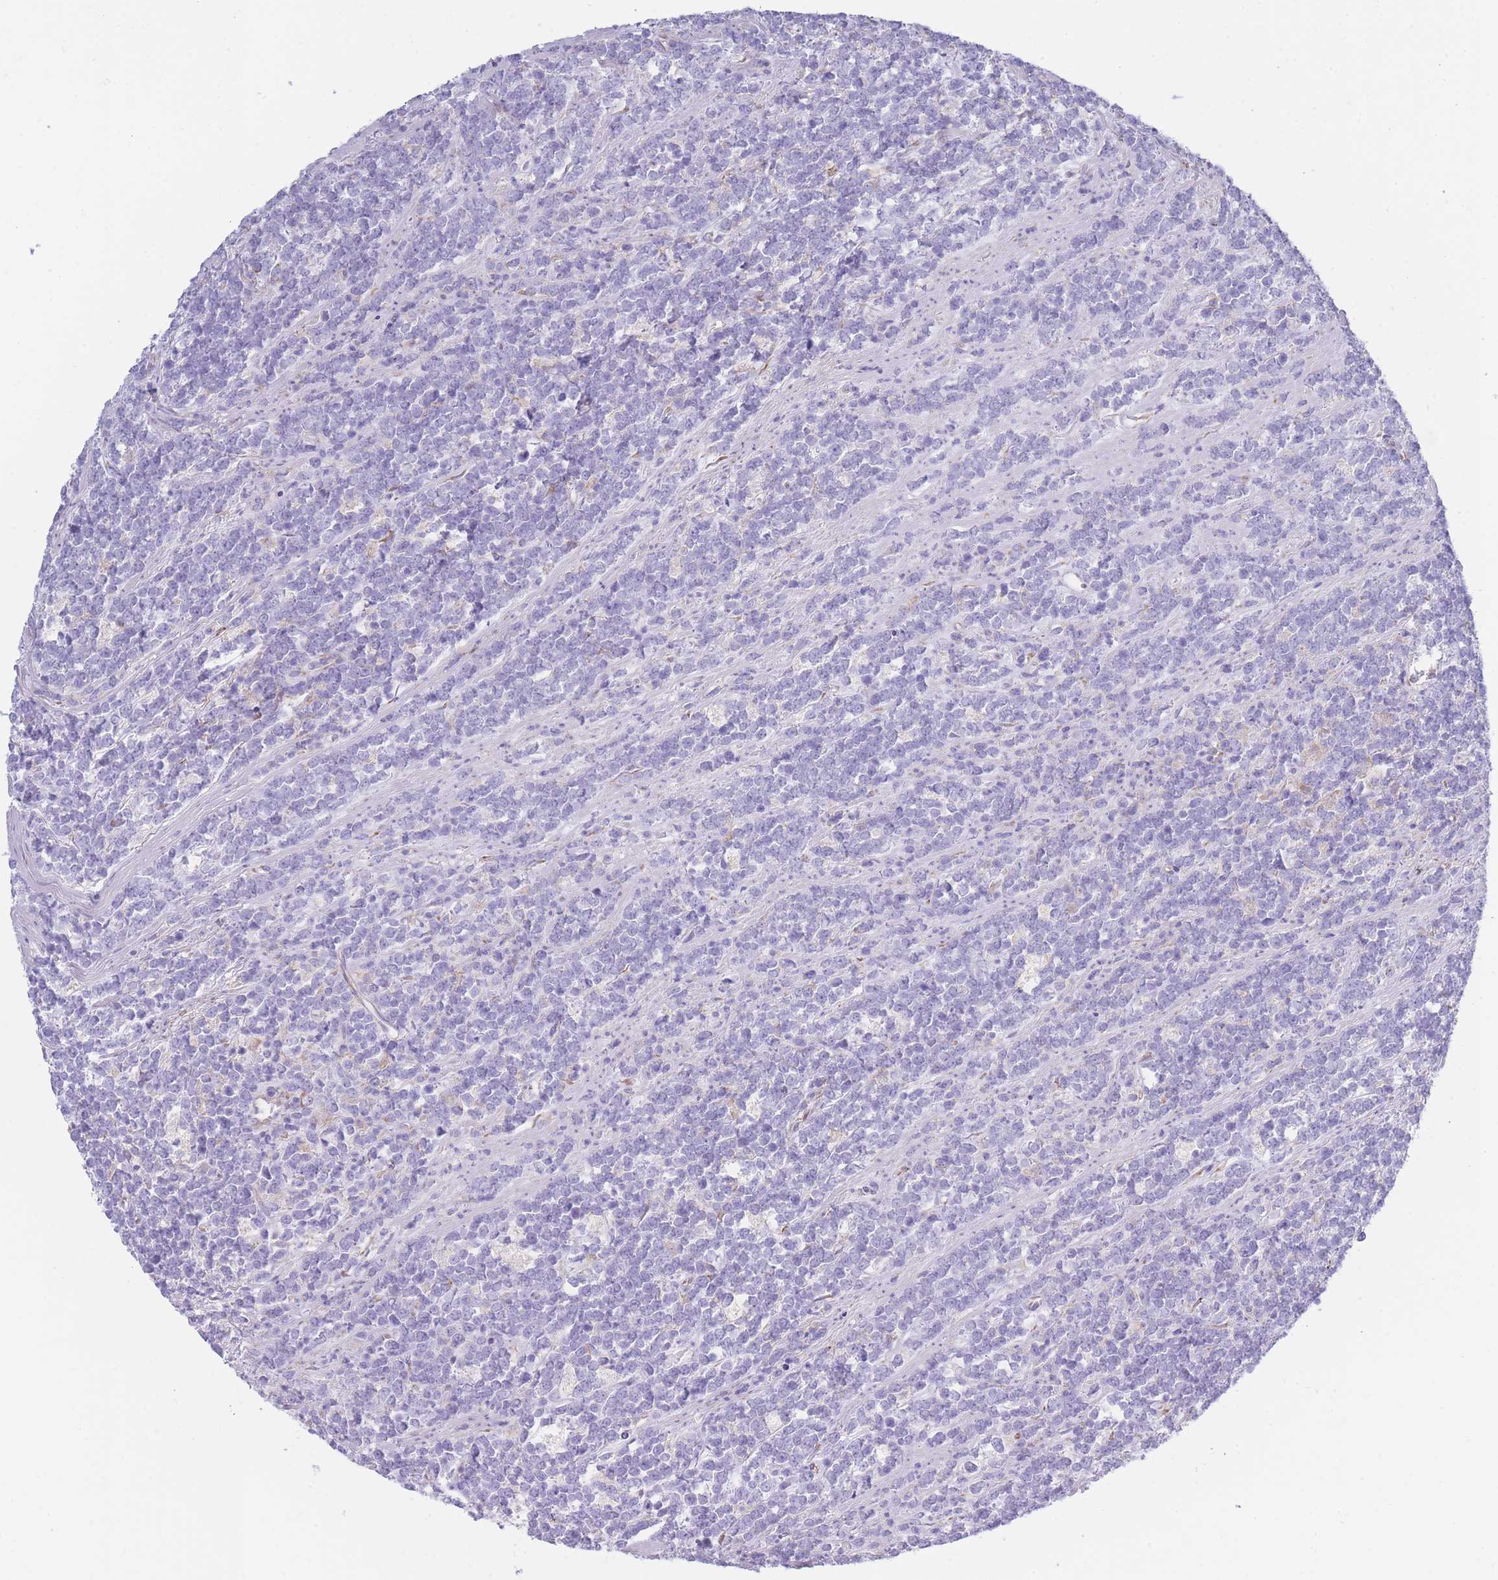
{"staining": {"intensity": "negative", "quantity": "none", "location": "none"}, "tissue": "lymphoma", "cell_type": "Tumor cells", "image_type": "cancer", "snomed": [{"axis": "morphology", "description": "Malignant lymphoma, non-Hodgkin's type, High grade"}, {"axis": "topography", "description": "Small intestine"}, {"axis": "topography", "description": "Colon"}], "caption": "Tumor cells show no significant protein positivity in high-grade malignant lymphoma, non-Hodgkin's type.", "gene": "XKR8", "patient": {"sex": "male", "age": 8}}